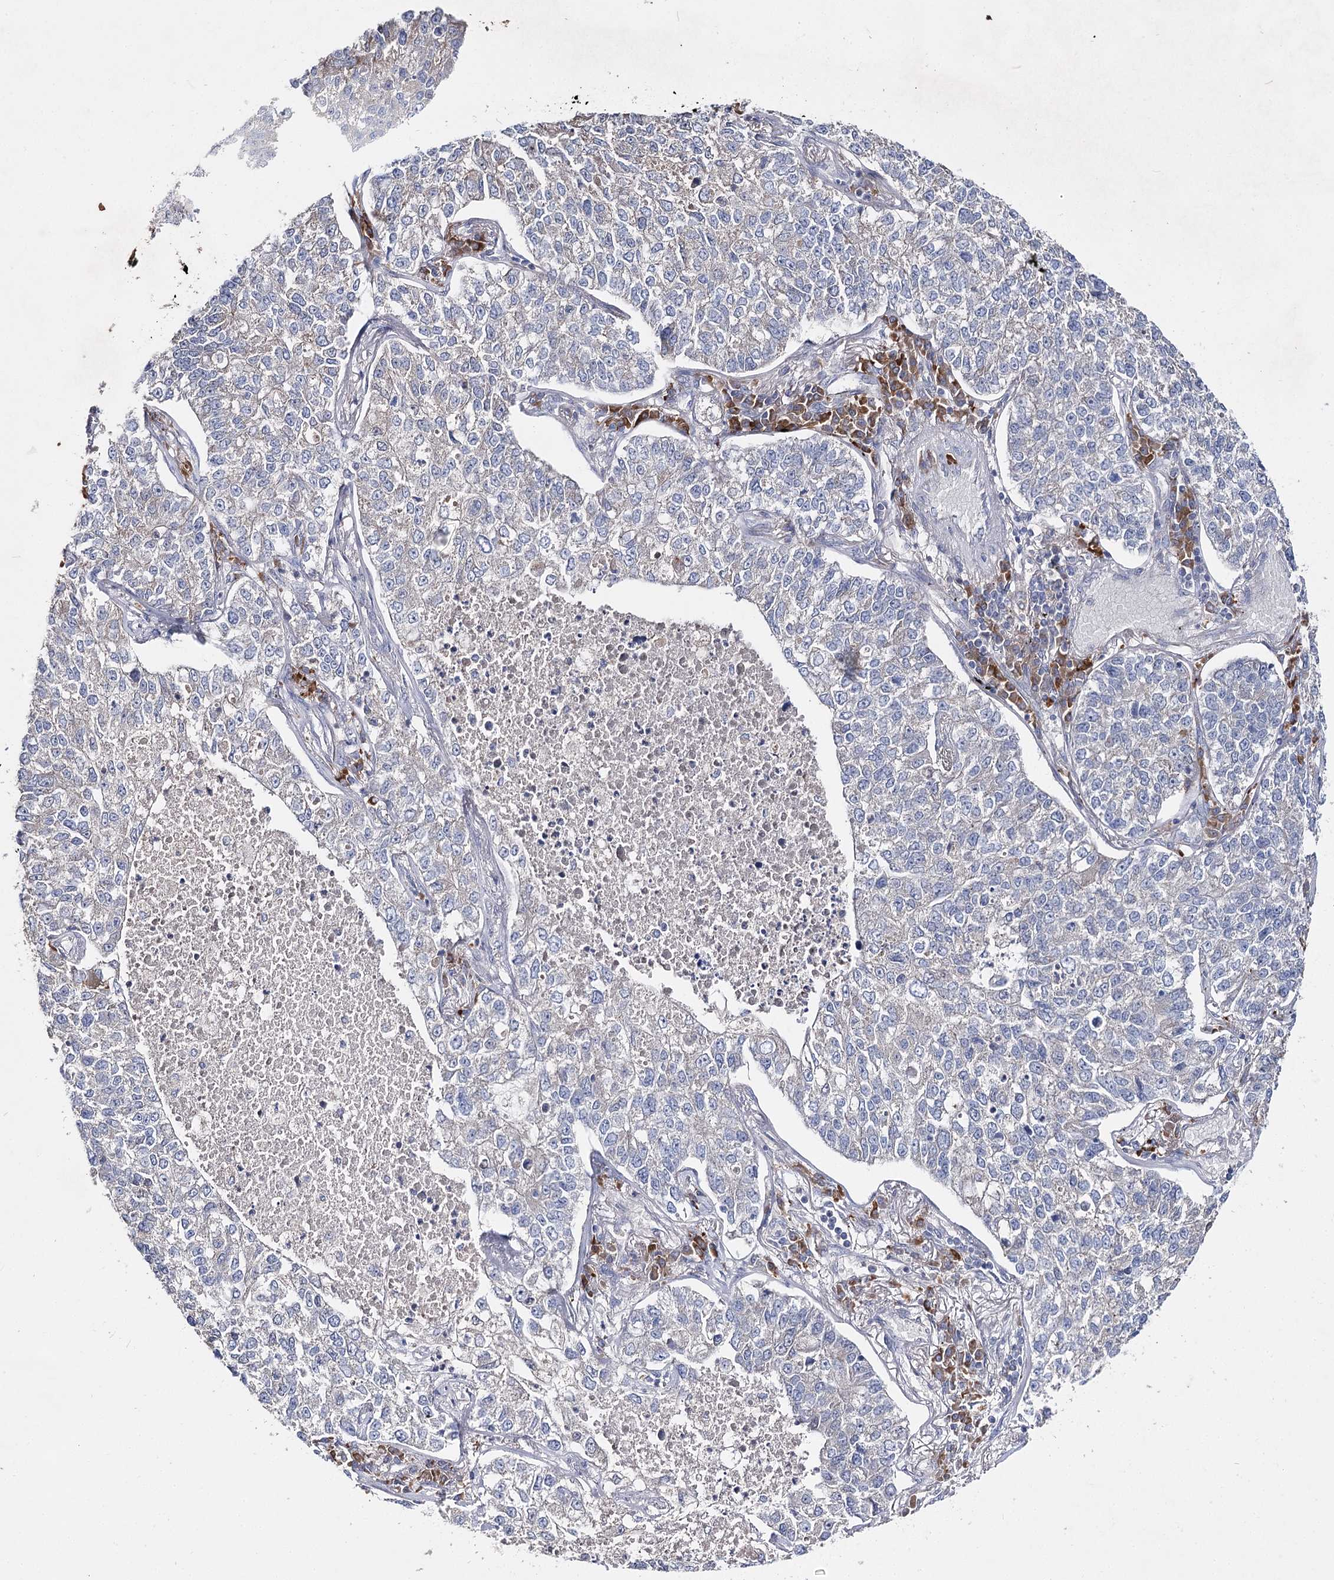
{"staining": {"intensity": "negative", "quantity": "none", "location": "none"}, "tissue": "lung cancer", "cell_type": "Tumor cells", "image_type": "cancer", "snomed": [{"axis": "morphology", "description": "Adenocarcinoma, NOS"}, {"axis": "topography", "description": "Lung"}], "caption": "Tumor cells are negative for brown protein staining in lung cancer (adenocarcinoma). The staining was performed using DAB (3,3'-diaminobenzidine) to visualize the protein expression in brown, while the nuclei were stained in blue with hematoxylin (Magnification: 20x).", "gene": "IL1RAP", "patient": {"sex": "male", "age": 49}}